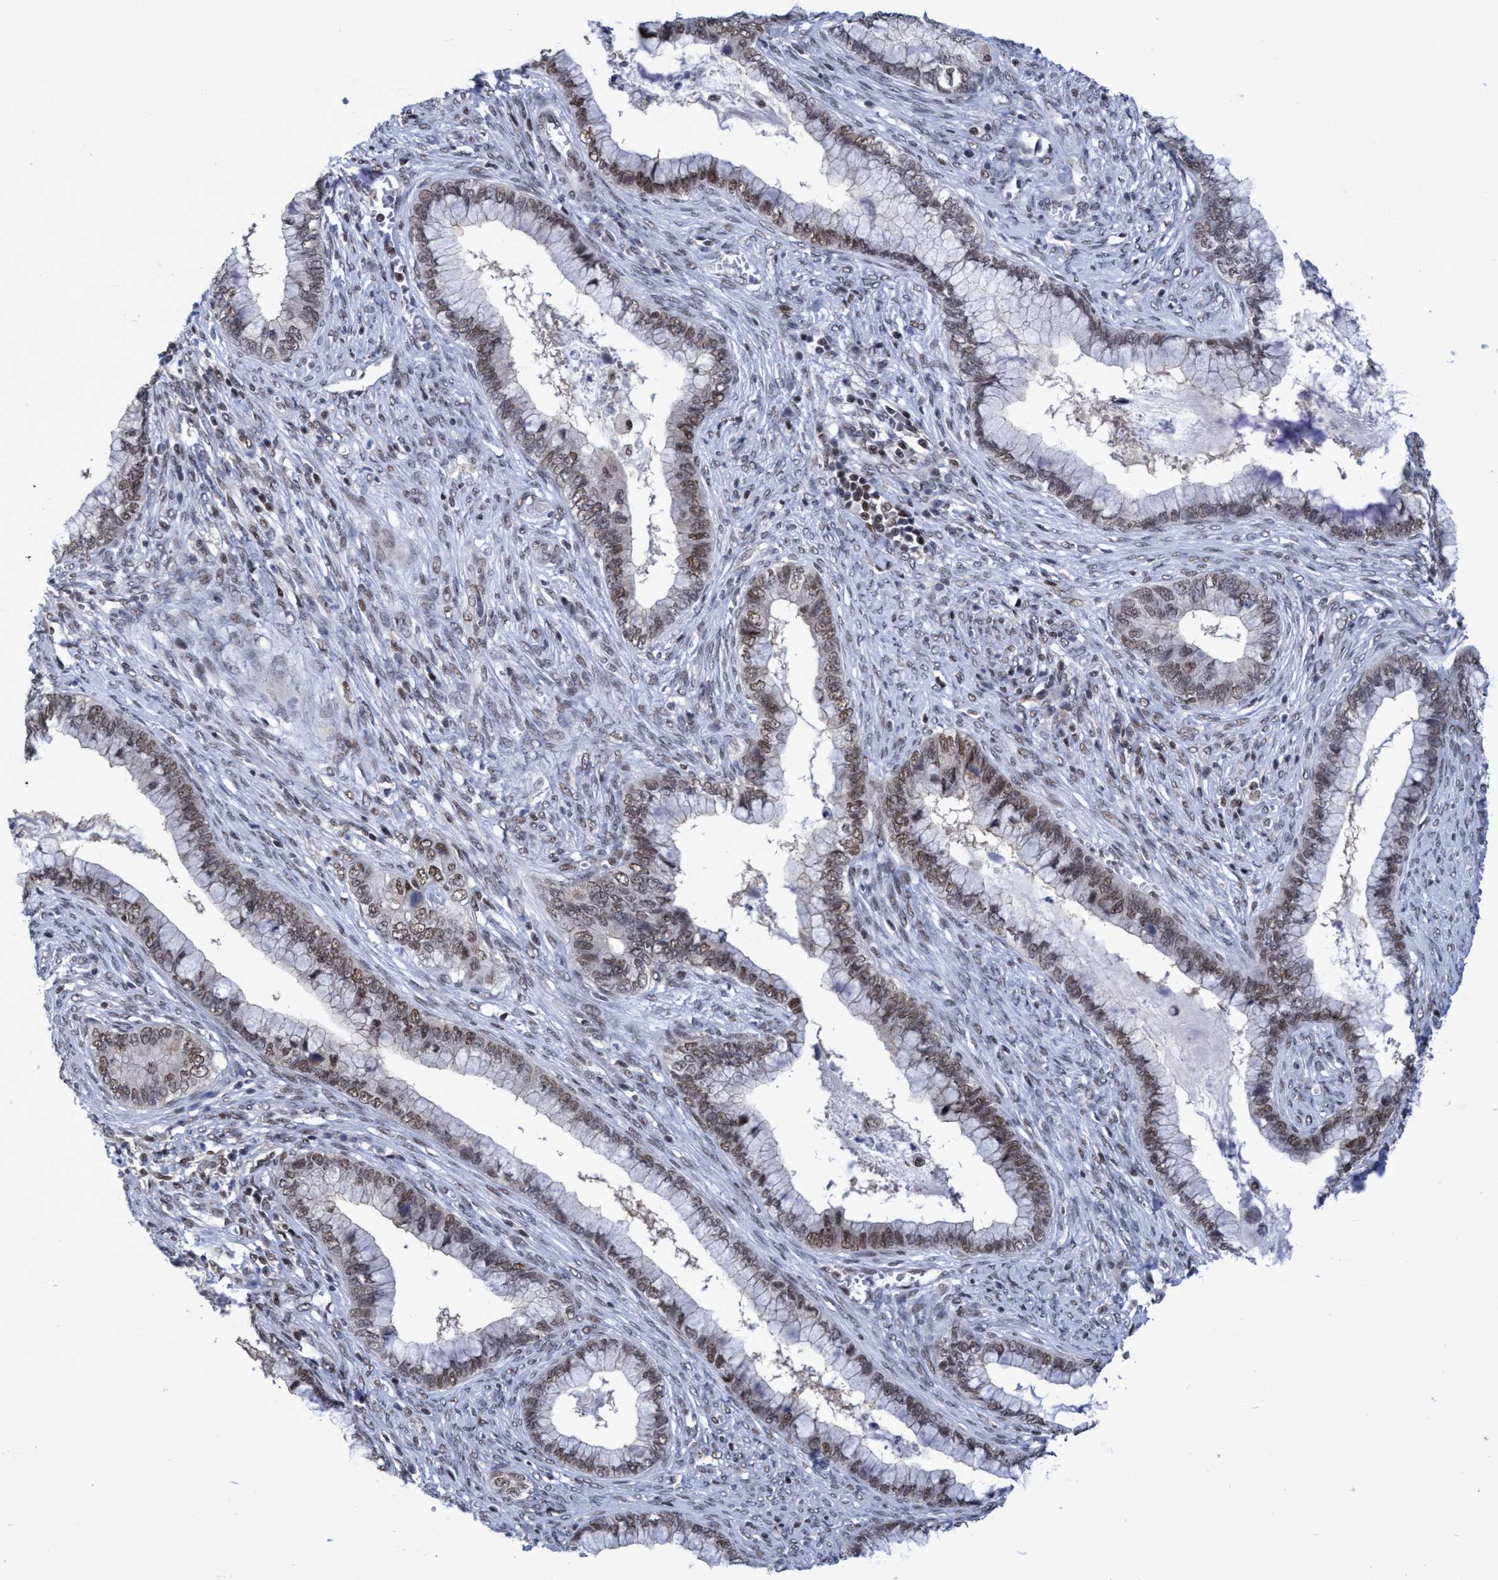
{"staining": {"intensity": "weak", "quantity": ">75%", "location": "nuclear"}, "tissue": "cervical cancer", "cell_type": "Tumor cells", "image_type": "cancer", "snomed": [{"axis": "morphology", "description": "Adenocarcinoma, NOS"}, {"axis": "topography", "description": "Cervix"}], "caption": "A photomicrograph showing weak nuclear positivity in about >75% of tumor cells in adenocarcinoma (cervical), as visualized by brown immunohistochemical staining.", "gene": "C9orf78", "patient": {"sex": "female", "age": 44}}